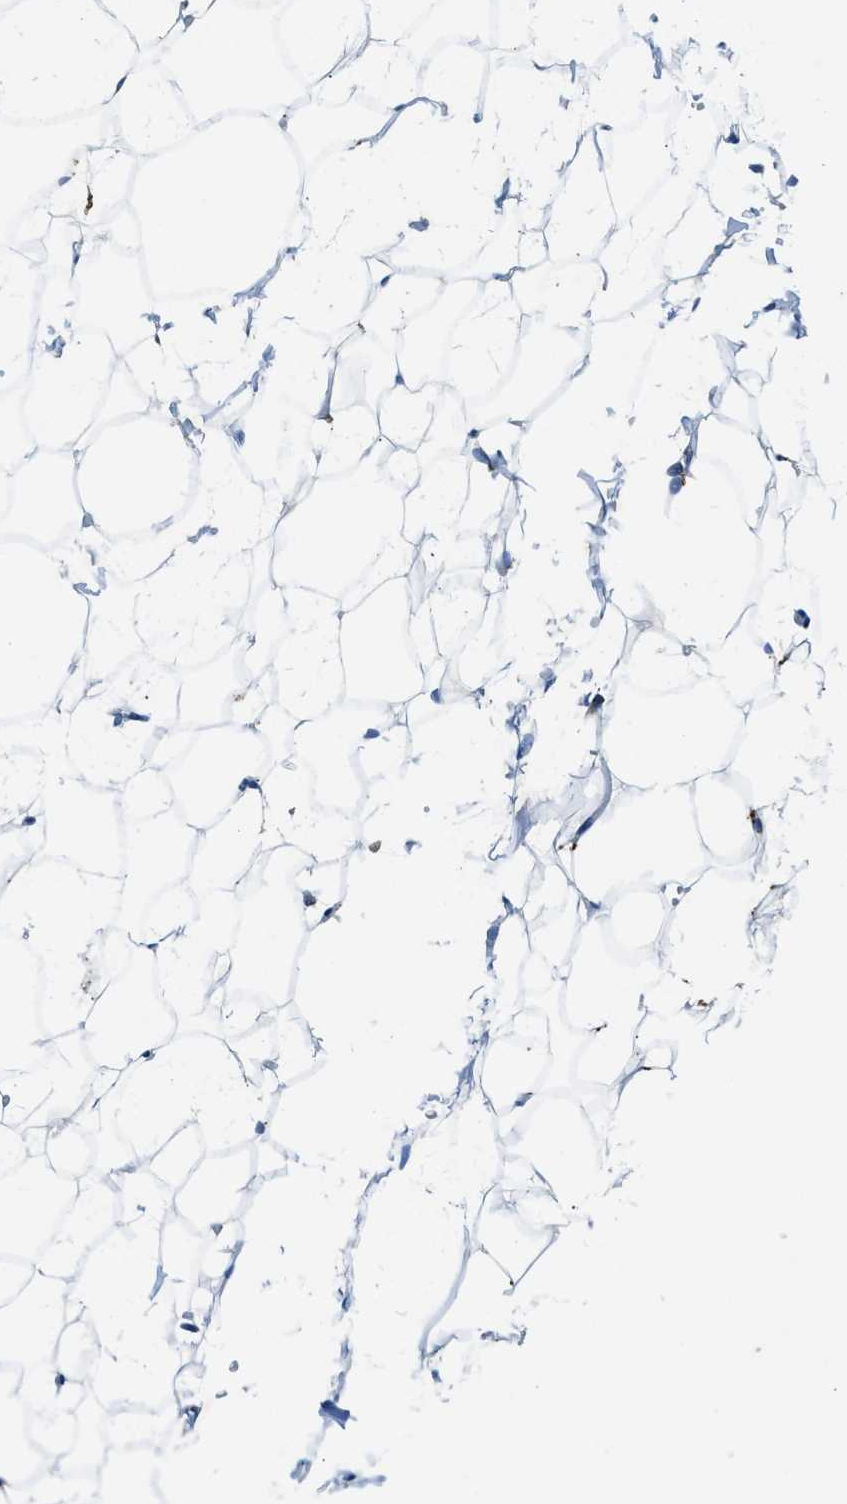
{"staining": {"intensity": "negative", "quantity": "none", "location": "none"}, "tissue": "adipose tissue", "cell_type": "Adipocytes", "image_type": "normal", "snomed": [{"axis": "morphology", "description": "Normal tissue, NOS"}, {"axis": "topography", "description": "Breast"}, {"axis": "topography", "description": "Soft tissue"}], "caption": "The immunohistochemistry (IHC) histopathology image has no significant staining in adipocytes of adipose tissue.", "gene": "PAFAH2", "patient": {"sex": "female", "age": 75}}